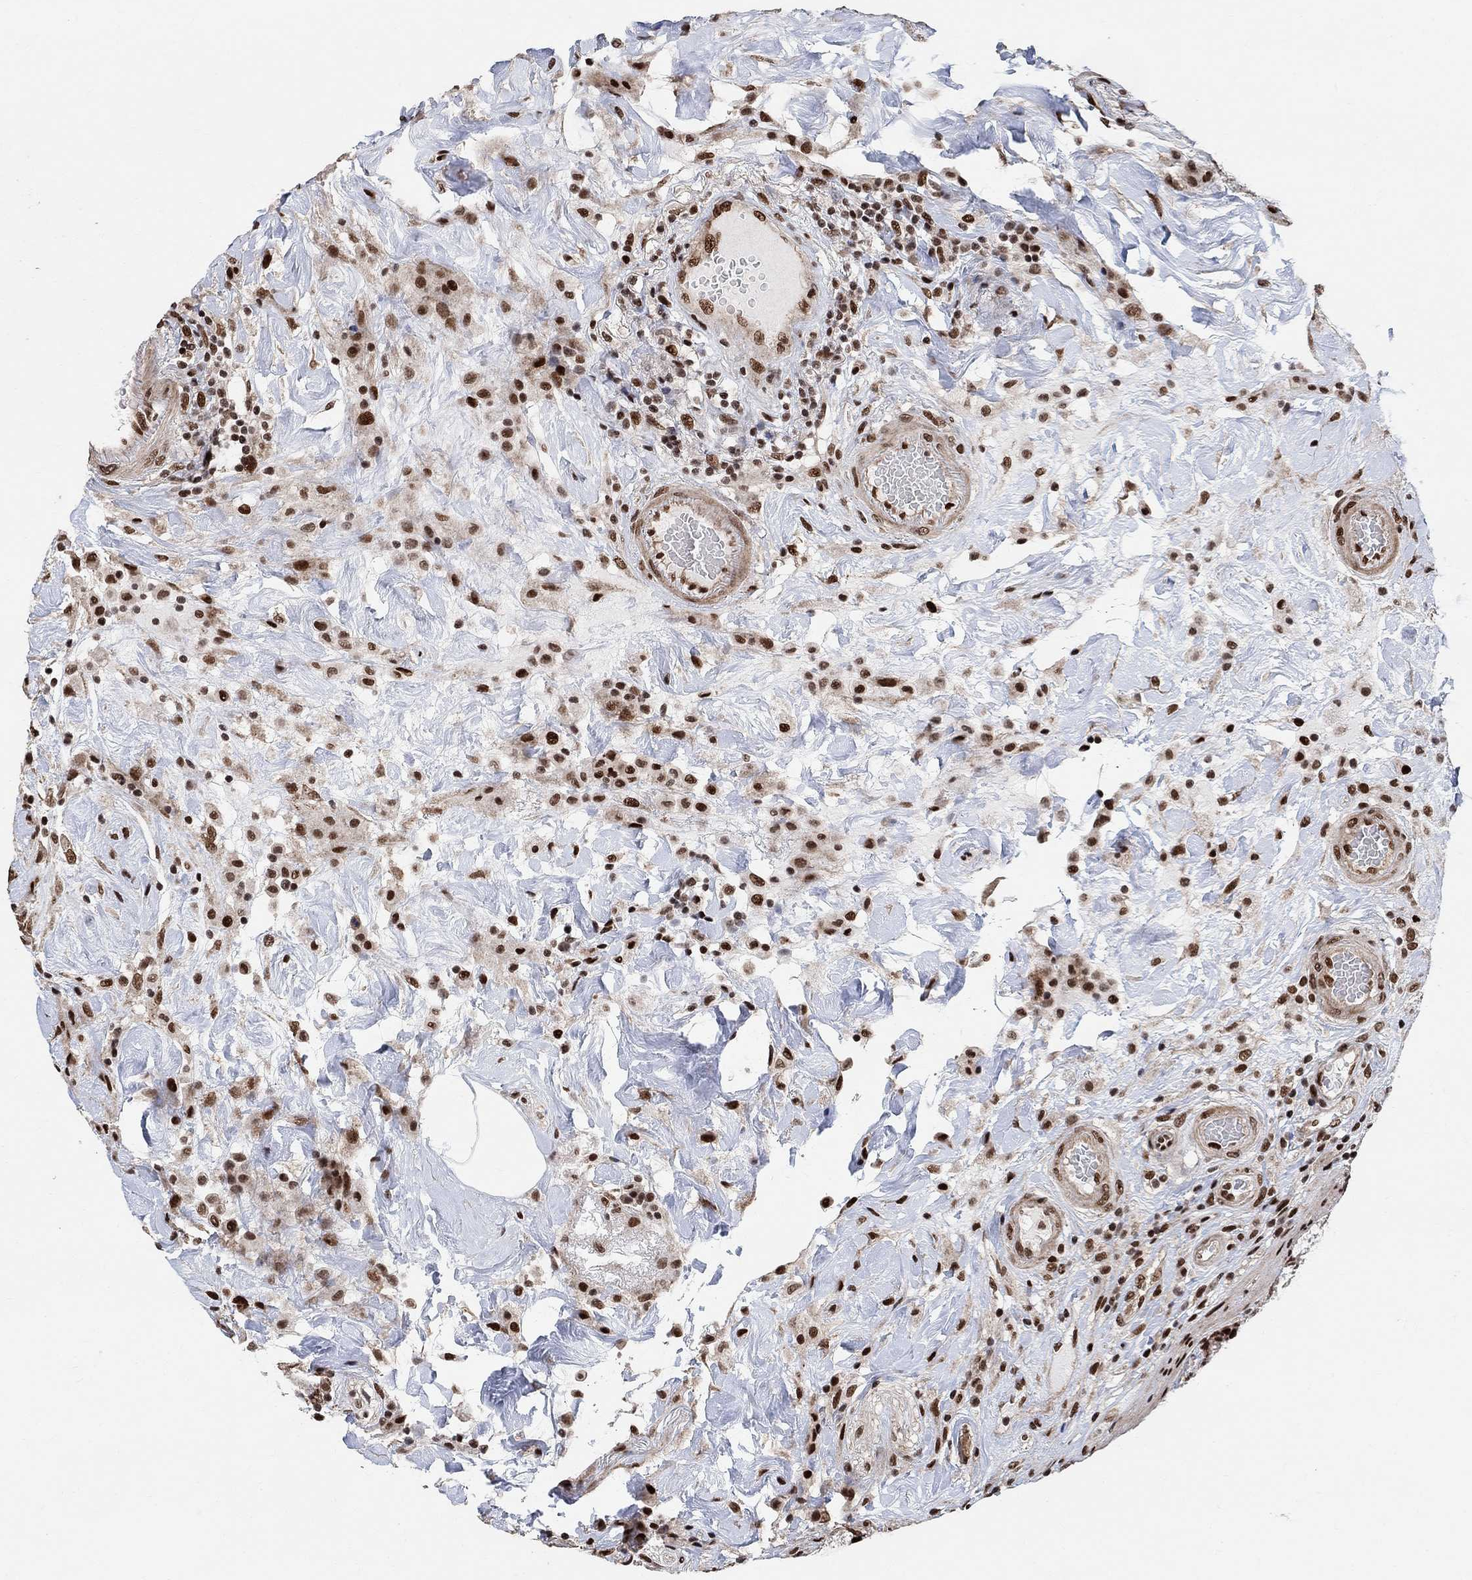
{"staining": {"intensity": "strong", "quantity": ">75%", "location": "nuclear"}, "tissue": "colorectal cancer", "cell_type": "Tumor cells", "image_type": "cancer", "snomed": [{"axis": "morphology", "description": "Adenocarcinoma, NOS"}, {"axis": "topography", "description": "Colon"}], "caption": "Colorectal cancer (adenocarcinoma) tissue exhibits strong nuclear expression in approximately >75% of tumor cells", "gene": "E4F1", "patient": {"sex": "female", "age": 69}}